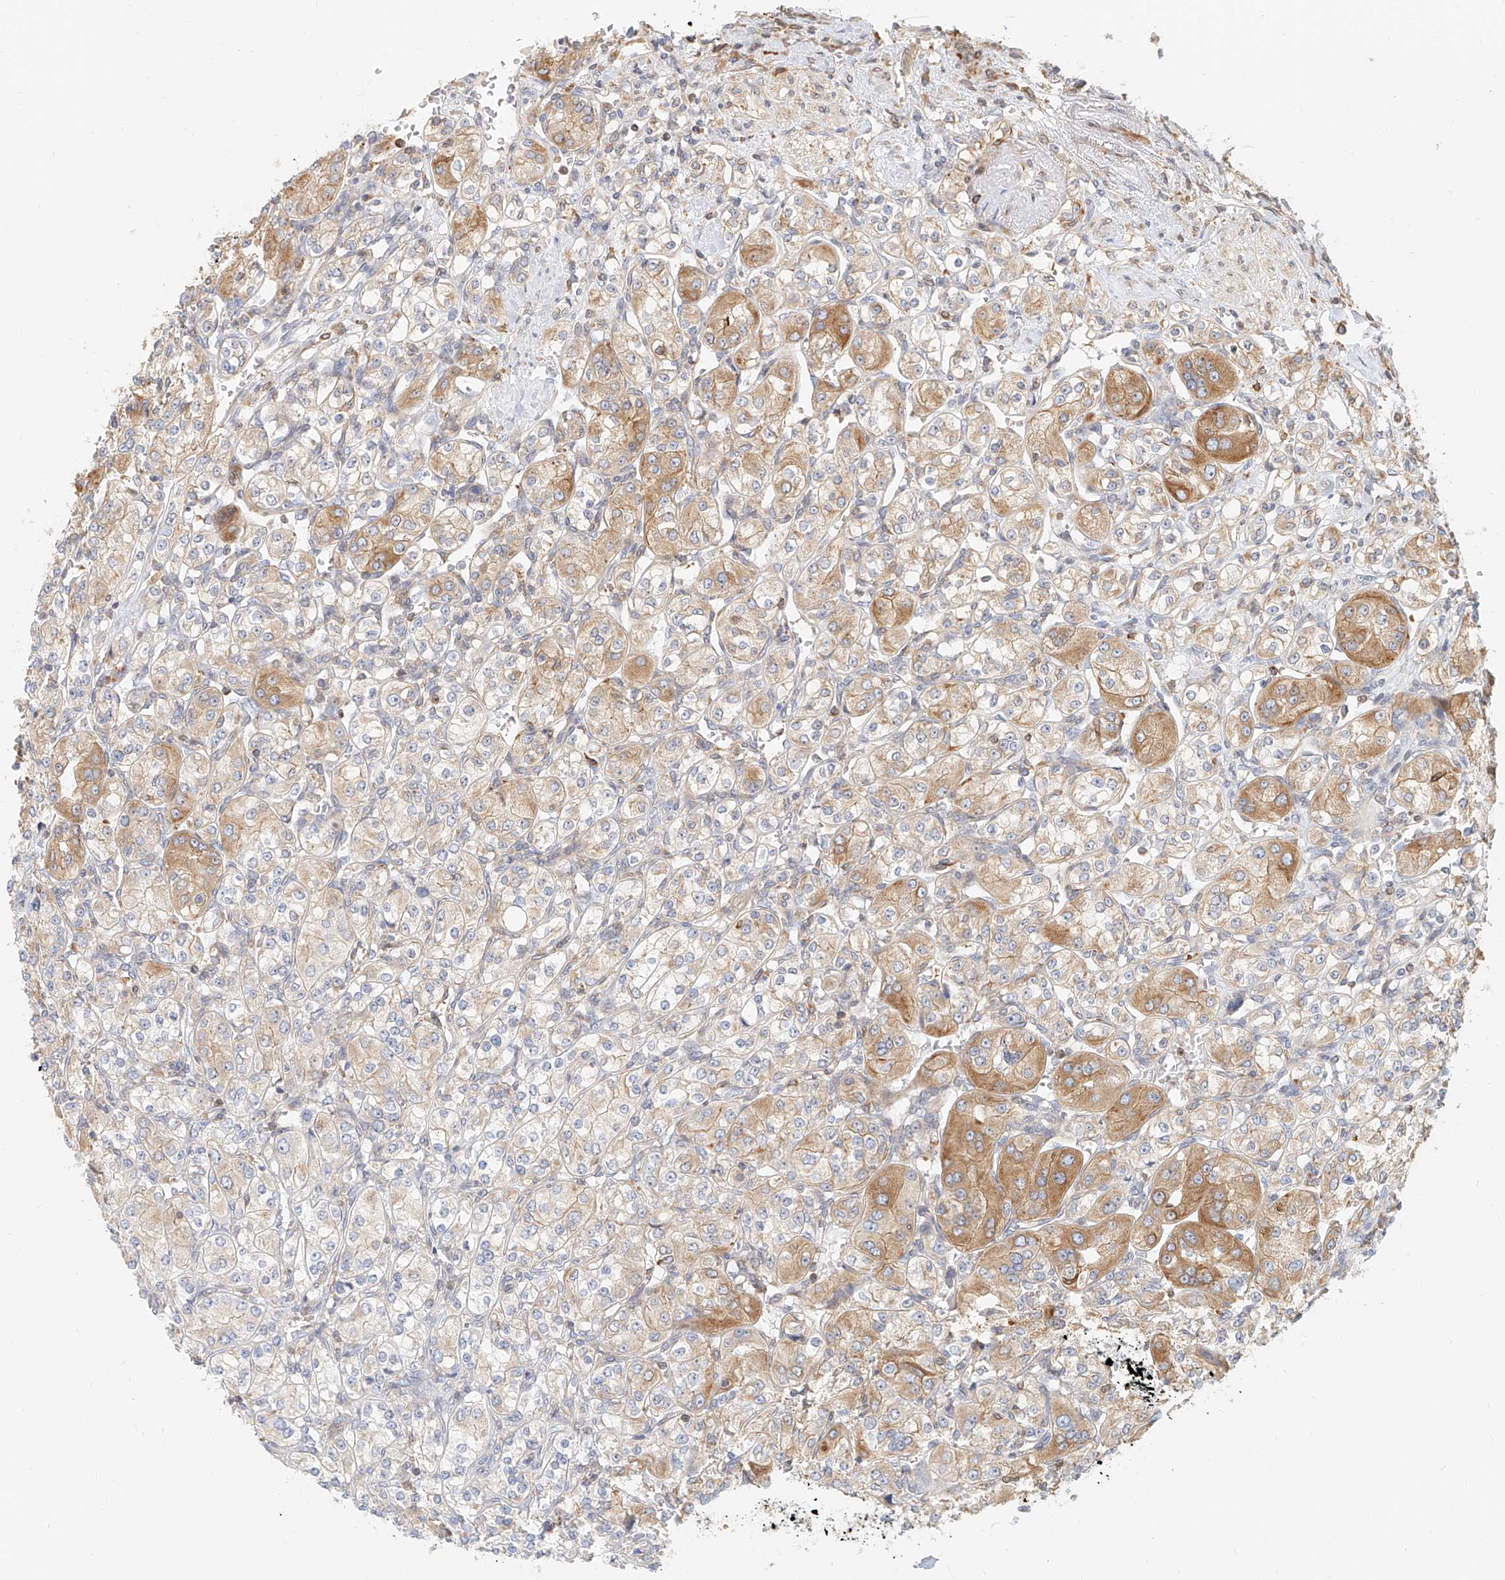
{"staining": {"intensity": "moderate", "quantity": "<25%", "location": "cytoplasmic/membranous"}, "tissue": "renal cancer", "cell_type": "Tumor cells", "image_type": "cancer", "snomed": [{"axis": "morphology", "description": "Adenocarcinoma, NOS"}, {"axis": "topography", "description": "Kidney"}], "caption": "A micrograph of human renal cancer stained for a protein displays moderate cytoplasmic/membranous brown staining in tumor cells. Using DAB (brown) and hematoxylin (blue) stains, captured at high magnification using brightfield microscopy.", "gene": "DHRS7", "patient": {"sex": "male", "age": 77}}